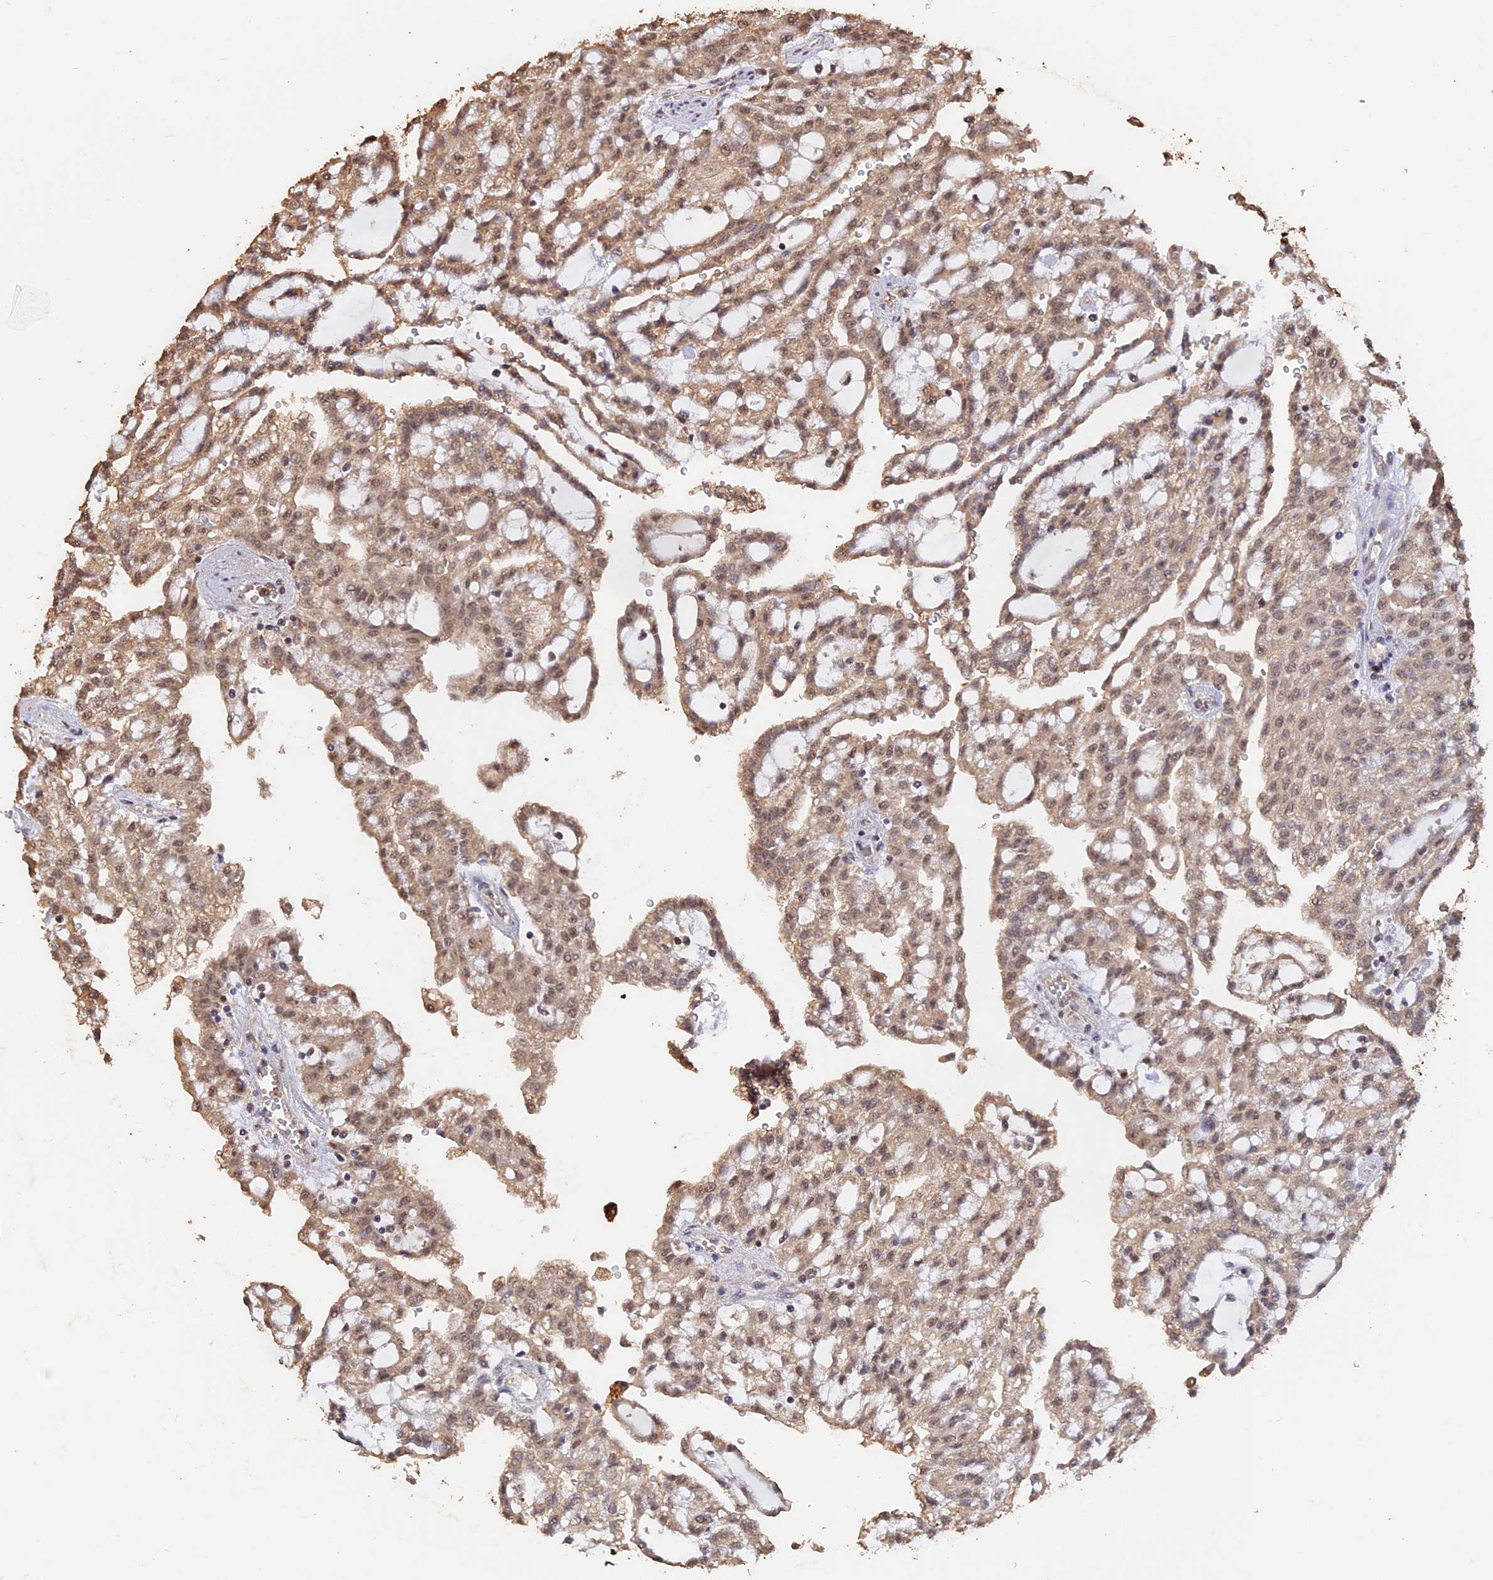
{"staining": {"intensity": "moderate", "quantity": ">75%", "location": "cytoplasmic/membranous,nuclear"}, "tissue": "renal cancer", "cell_type": "Tumor cells", "image_type": "cancer", "snomed": [{"axis": "morphology", "description": "Adenocarcinoma, NOS"}, {"axis": "topography", "description": "Kidney"}], "caption": "An image of human renal cancer (adenocarcinoma) stained for a protein displays moderate cytoplasmic/membranous and nuclear brown staining in tumor cells.", "gene": "PSMC6", "patient": {"sex": "male", "age": 63}}